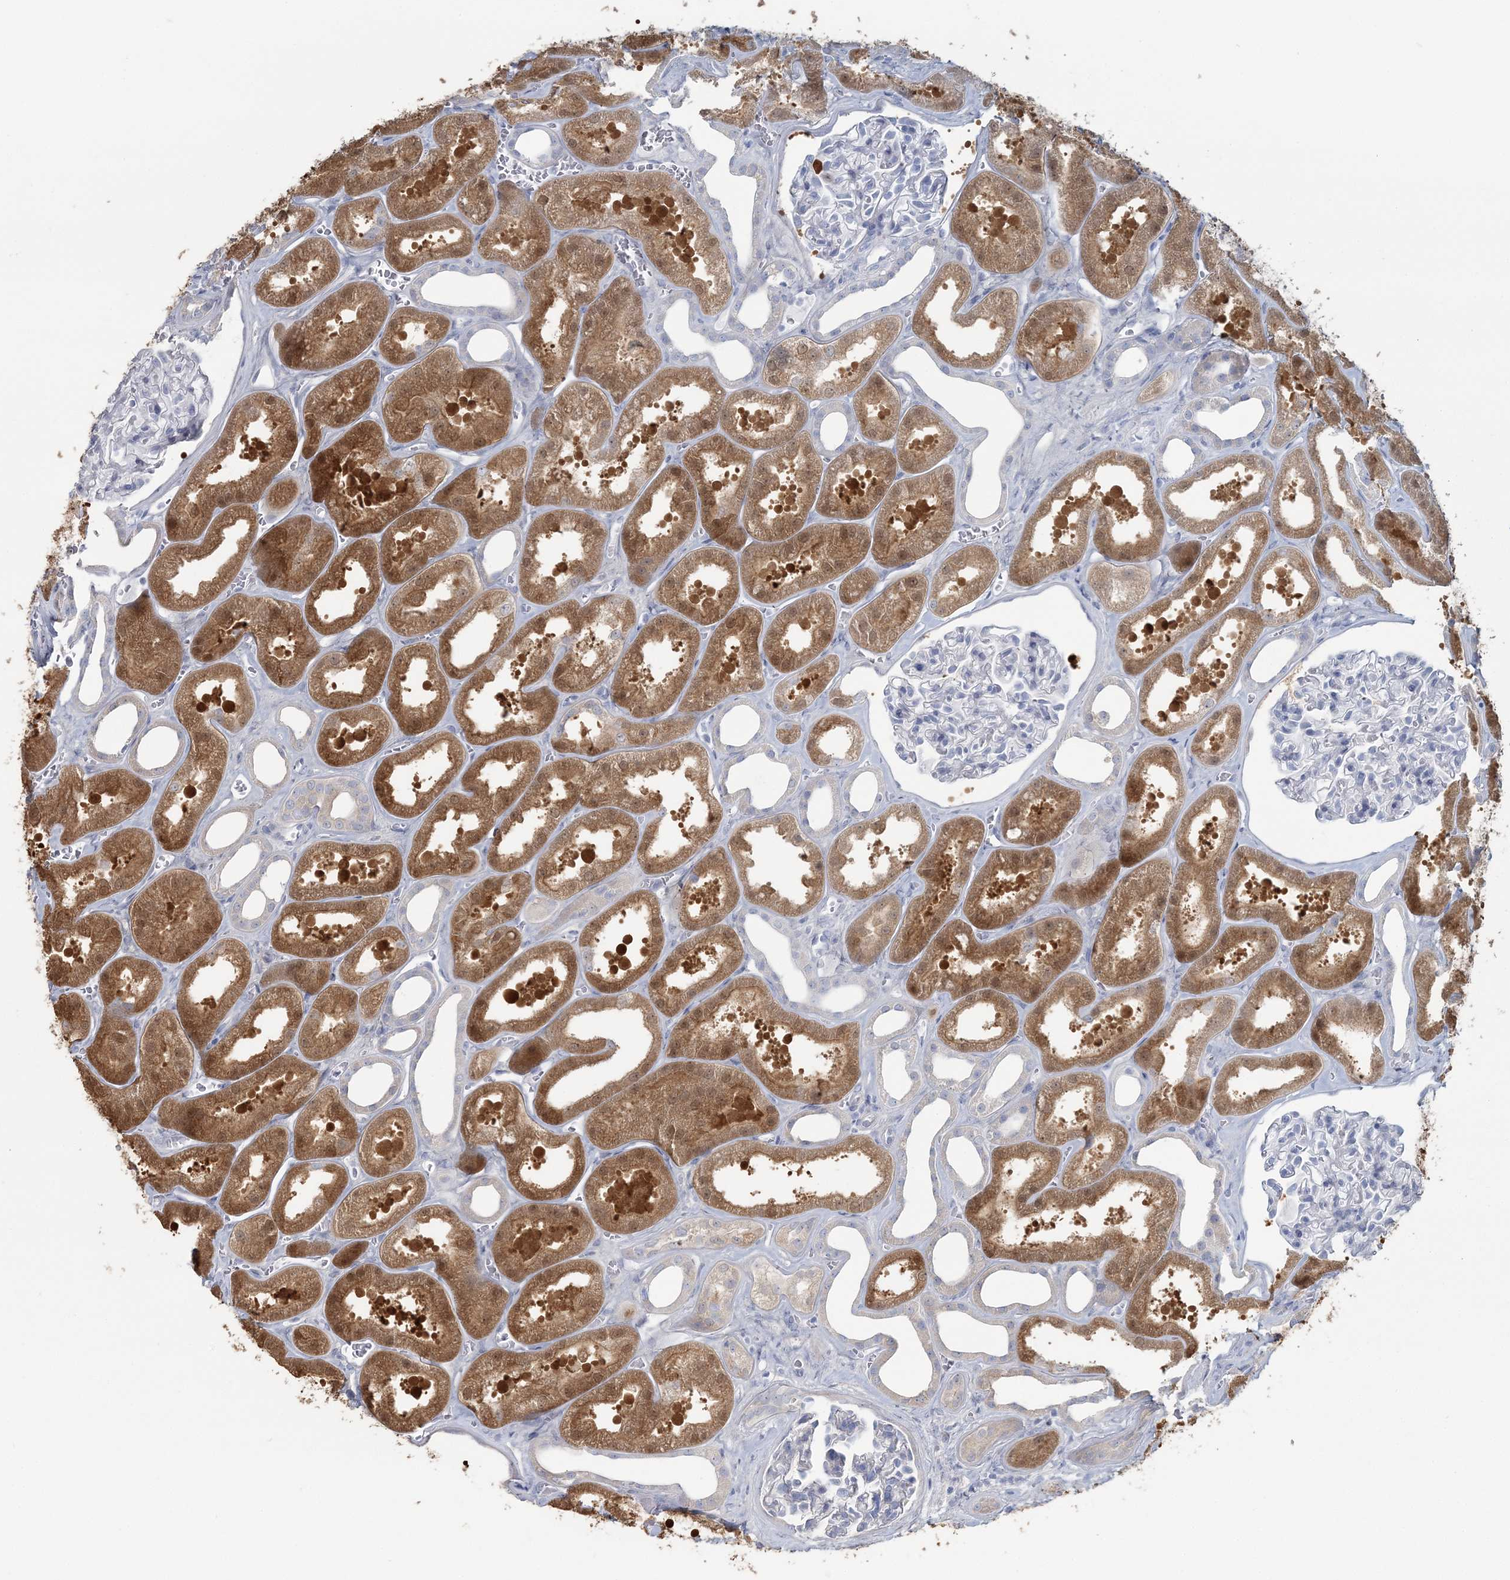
{"staining": {"intensity": "negative", "quantity": "none", "location": "none"}, "tissue": "kidney", "cell_type": "Cells in glomeruli", "image_type": "normal", "snomed": [{"axis": "morphology", "description": "Normal tissue, NOS"}, {"axis": "morphology", "description": "Adenocarcinoma, NOS"}, {"axis": "topography", "description": "Kidney"}], "caption": "Histopathology image shows no protein positivity in cells in glomeruli of normal kidney.", "gene": "CMBL", "patient": {"sex": "female", "age": 68}}